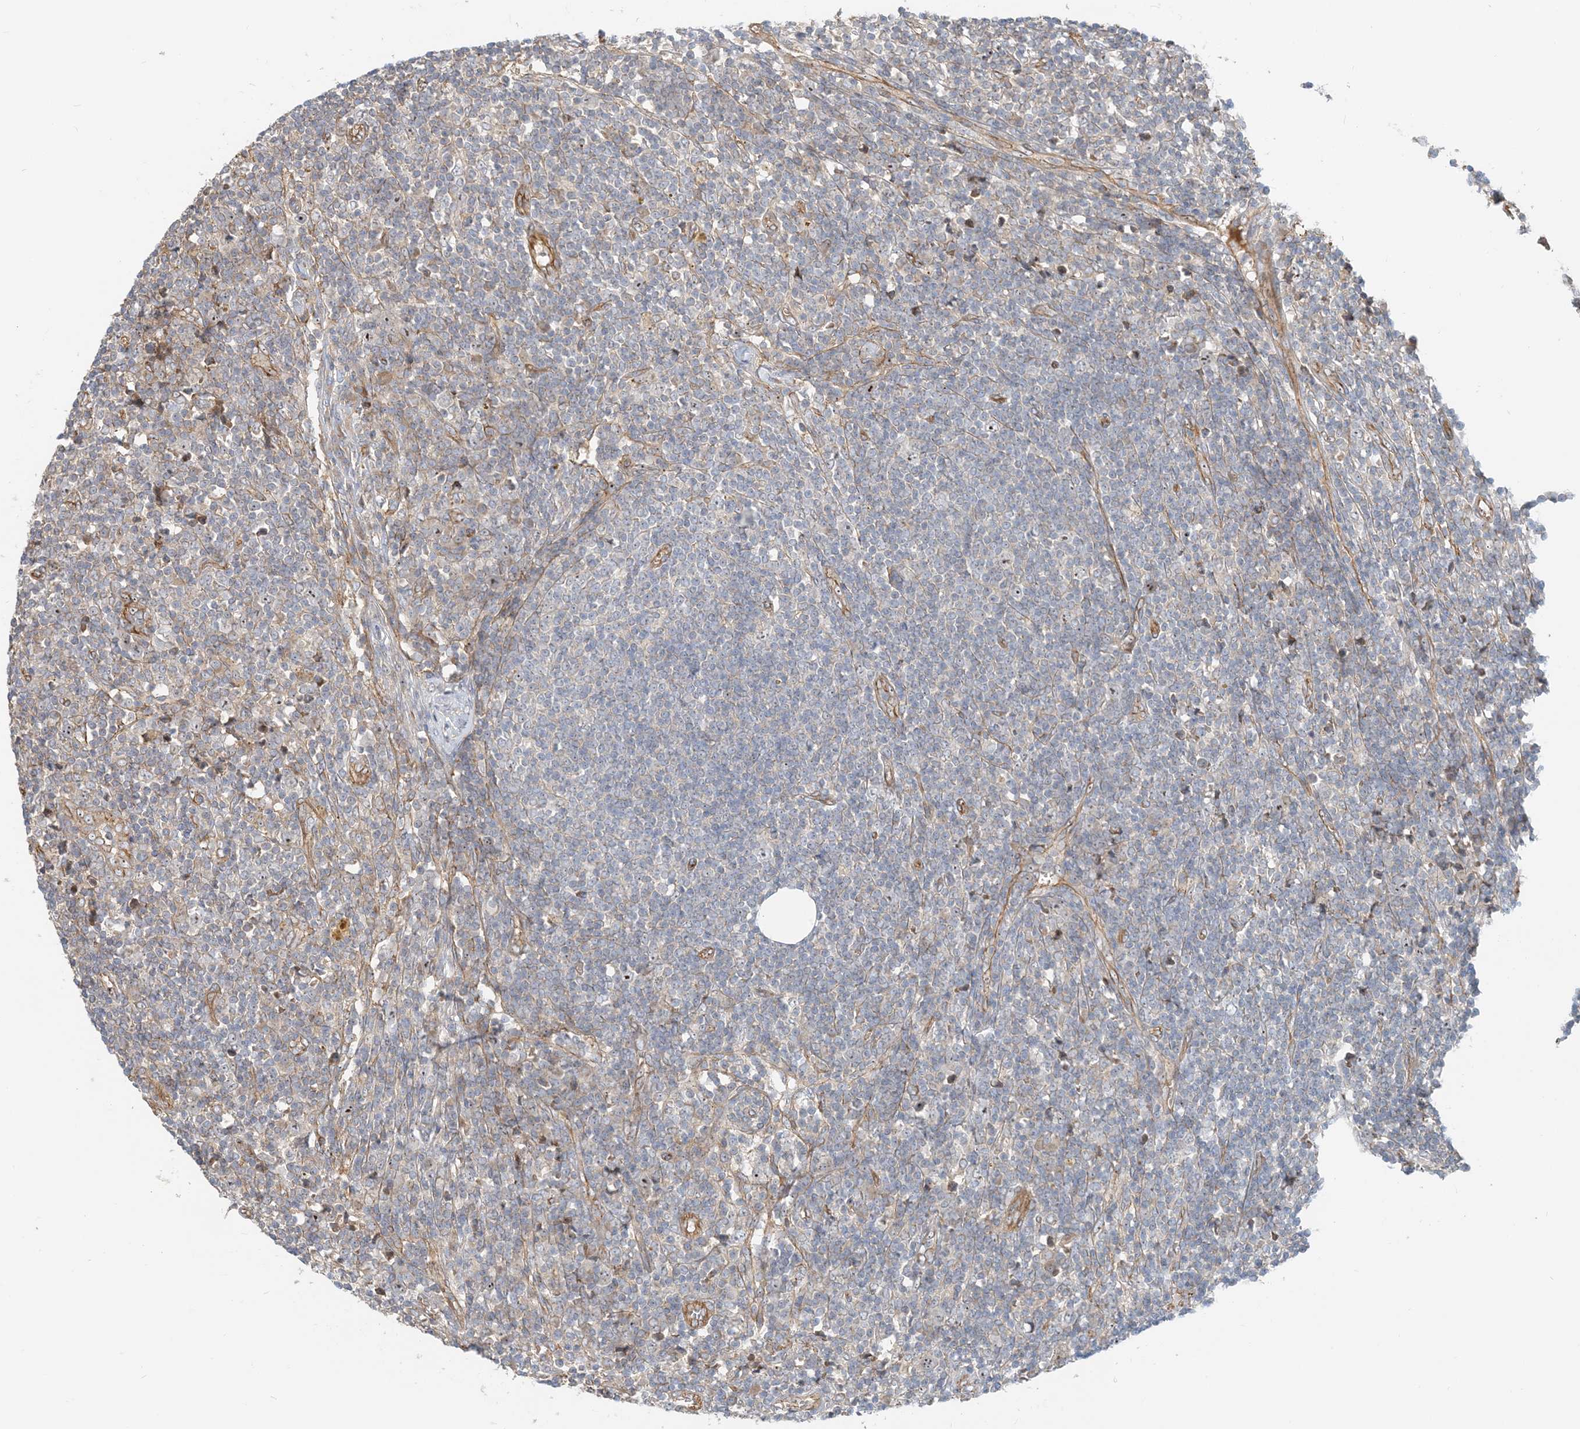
{"staining": {"intensity": "negative", "quantity": "none", "location": "none"}, "tissue": "lymph node", "cell_type": "Germinal center cells", "image_type": "normal", "snomed": [{"axis": "morphology", "description": "Normal tissue, NOS"}, {"axis": "morphology", "description": "Squamous cell carcinoma, metastatic, NOS"}, {"axis": "topography", "description": "Lymph node"}], "caption": "This histopathology image is of unremarkable lymph node stained with immunohistochemistry (IHC) to label a protein in brown with the nuclei are counter-stained blue. There is no staining in germinal center cells. The staining was performed using DAB (3,3'-diaminobenzidine) to visualize the protein expression in brown, while the nuclei were stained in blue with hematoxylin (Magnification: 20x).", "gene": "MYL5", "patient": {"sex": "male", "age": 73}}